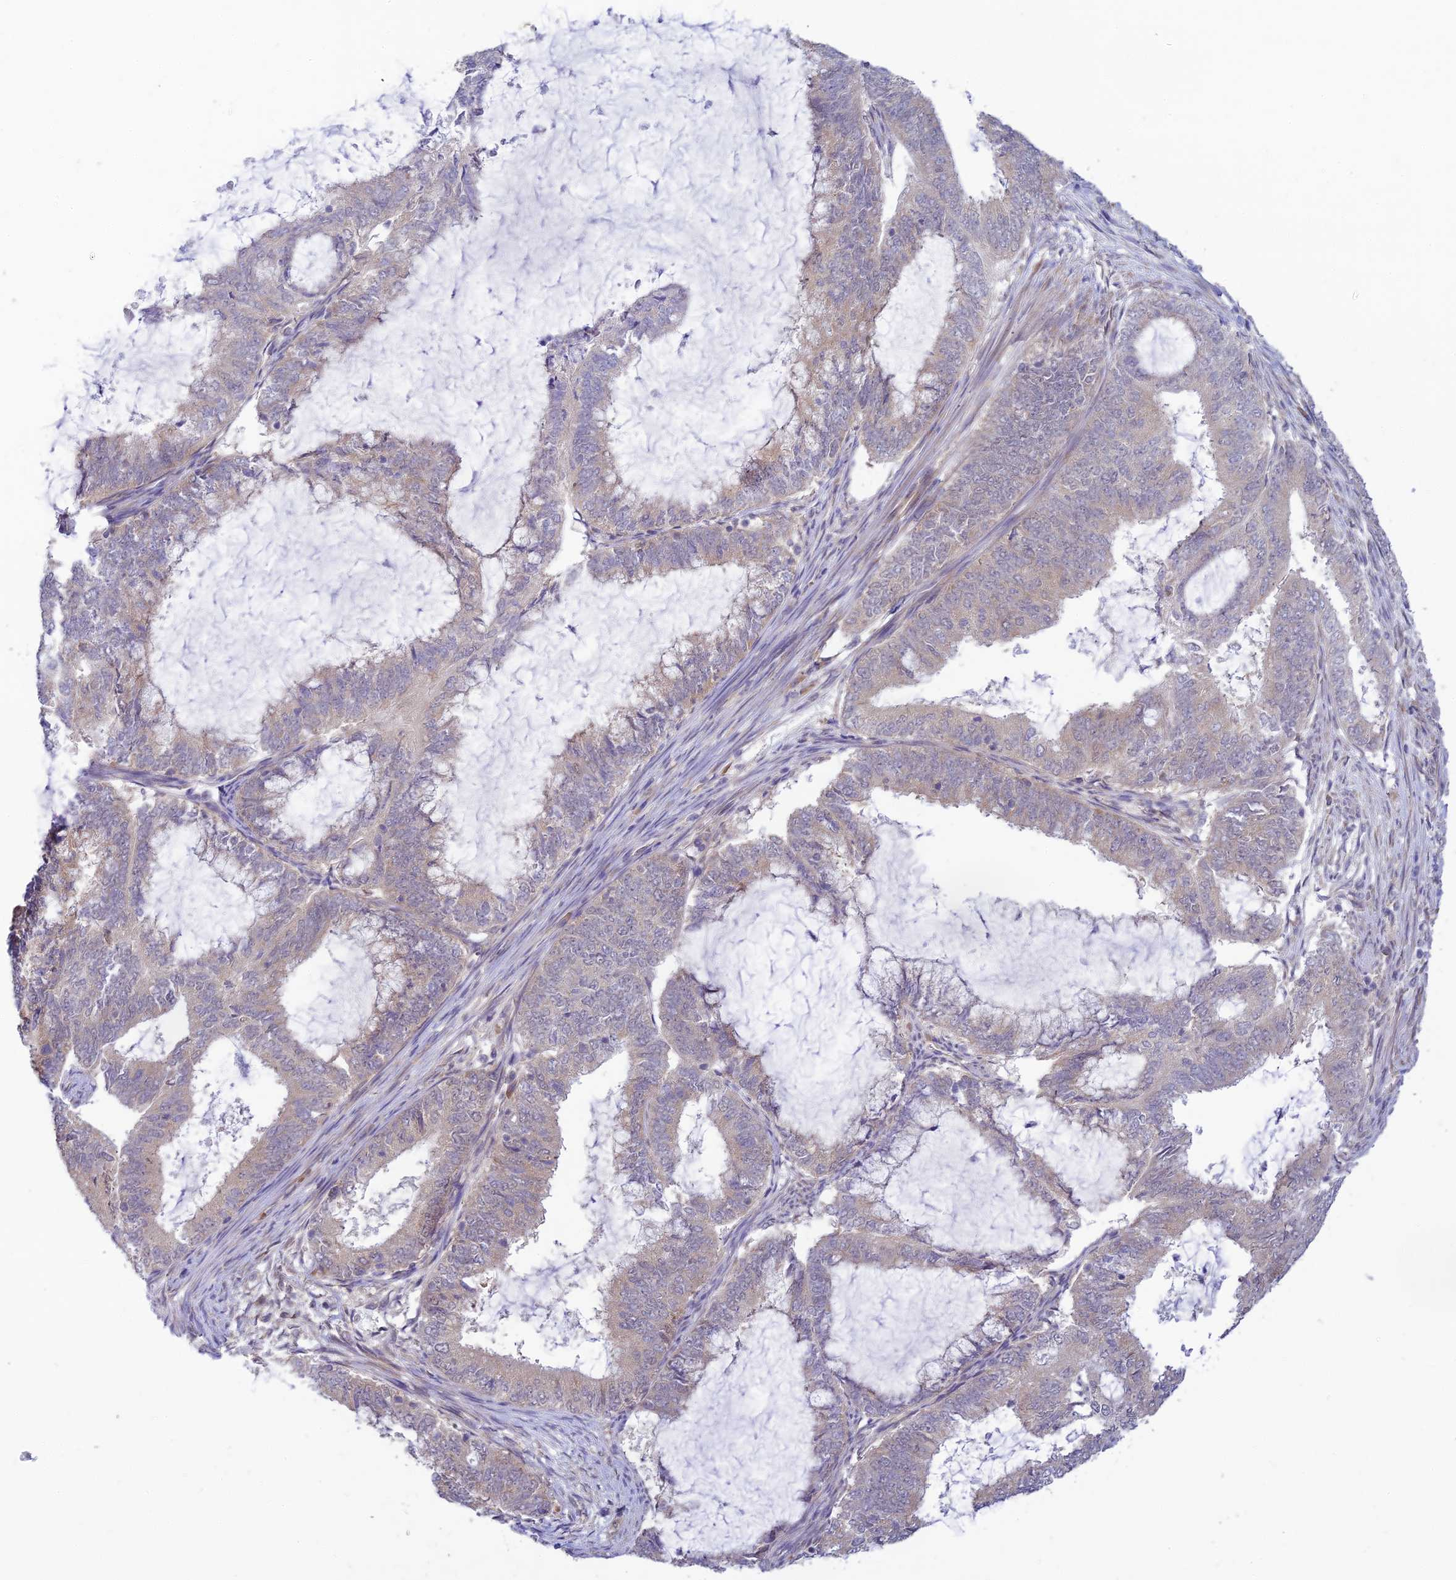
{"staining": {"intensity": "negative", "quantity": "none", "location": "none"}, "tissue": "endometrial cancer", "cell_type": "Tumor cells", "image_type": "cancer", "snomed": [{"axis": "morphology", "description": "Adenocarcinoma, NOS"}, {"axis": "topography", "description": "Endometrium"}], "caption": "A high-resolution image shows IHC staining of endometrial cancer (adenocarcinoma), which reveals no significant positivity in tumor cells.", "gene": "SKIC8", "patient": {"sex": "female", "age": 51}}